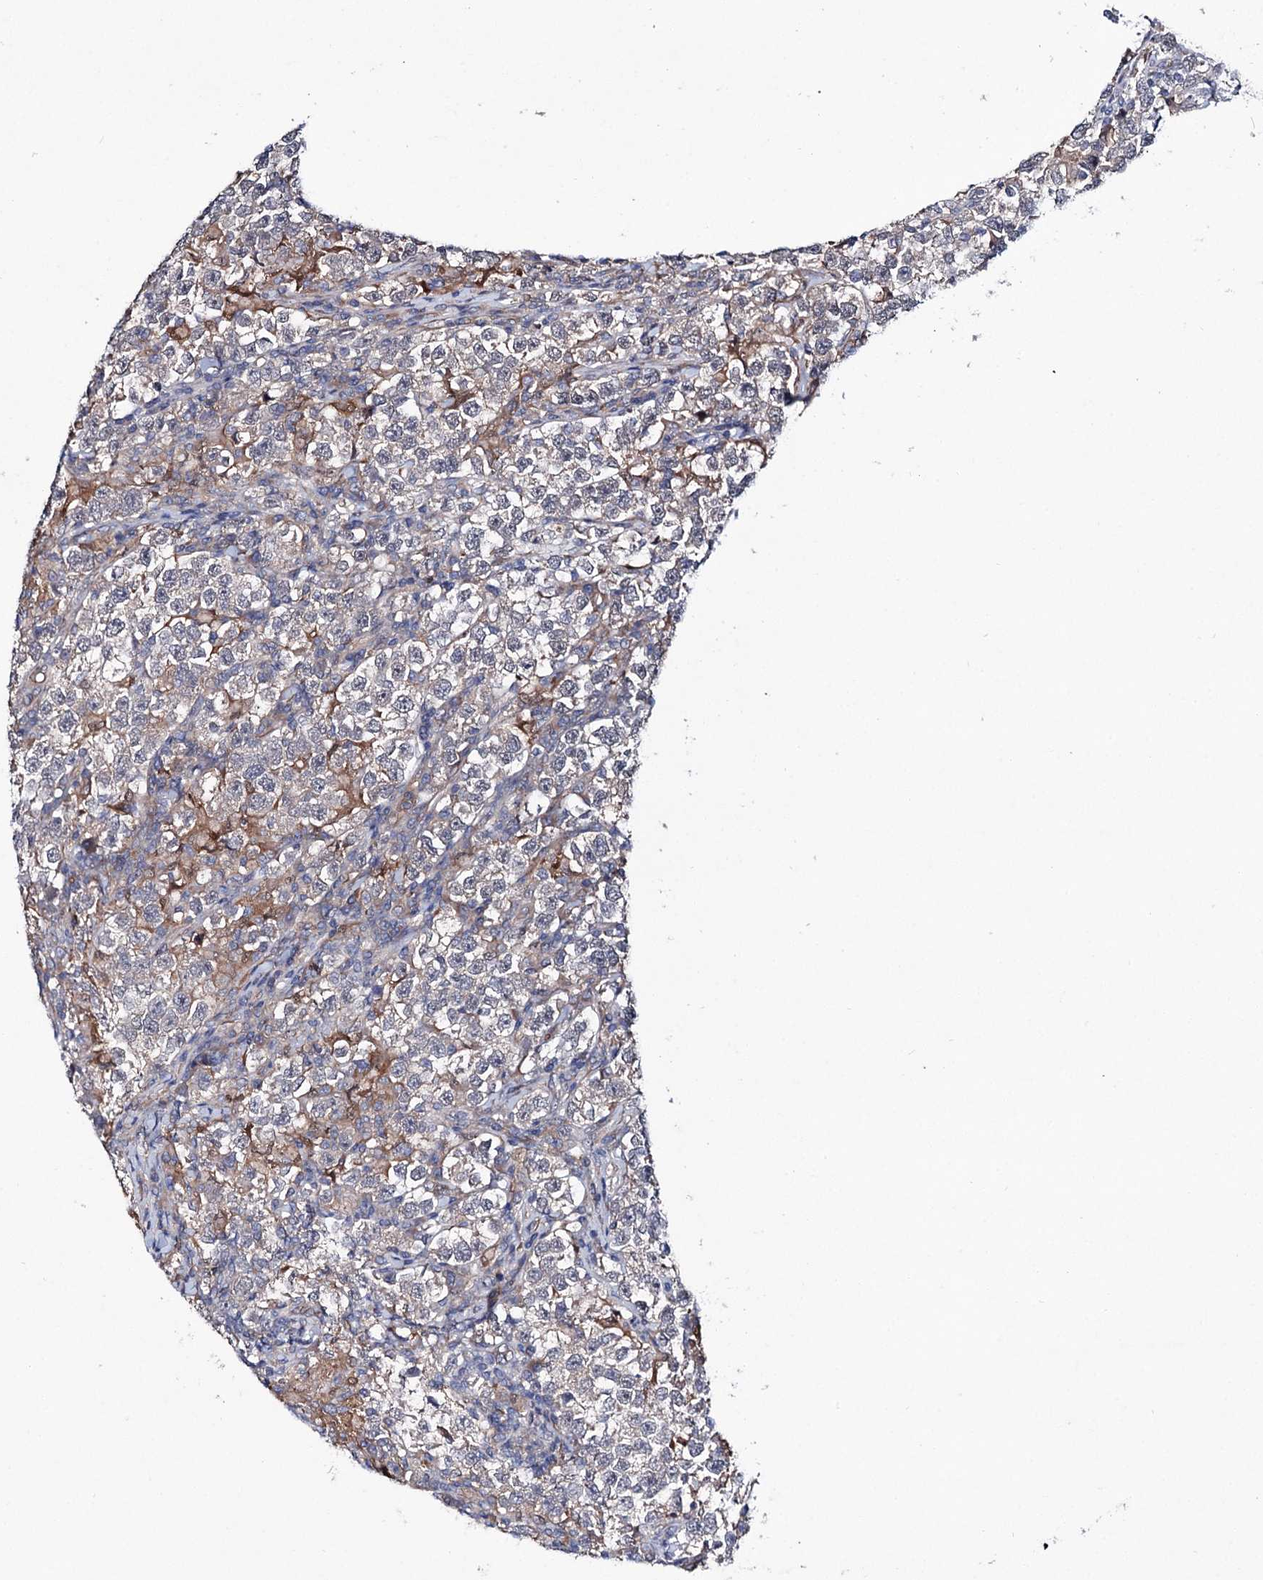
{"staining": {"intensity": "negative", "quantity": "none", "location": "none"}, "tissue": "testis cancer", "cell_type": "Tumor cells", "image_type": "cancer", "snomed": [{"axis": "morphology", "description": "Normal tissue, NOS"}, {"axis": "morphology", "description": "Seminoma, NOS"}, {"axis": "topography", "description": "Testis"}], "caption": "Tumor cells are negative for brown protein staining in testis cancer (seminoma). Brightfield microscopy of IHC stained with DAB (3,3'-diaminobenzidine) (brown) and hematoxylin (blue), captured at high magnification.", "gene": "PTPN3", "patient": {"sex": "male", "age": 43}}